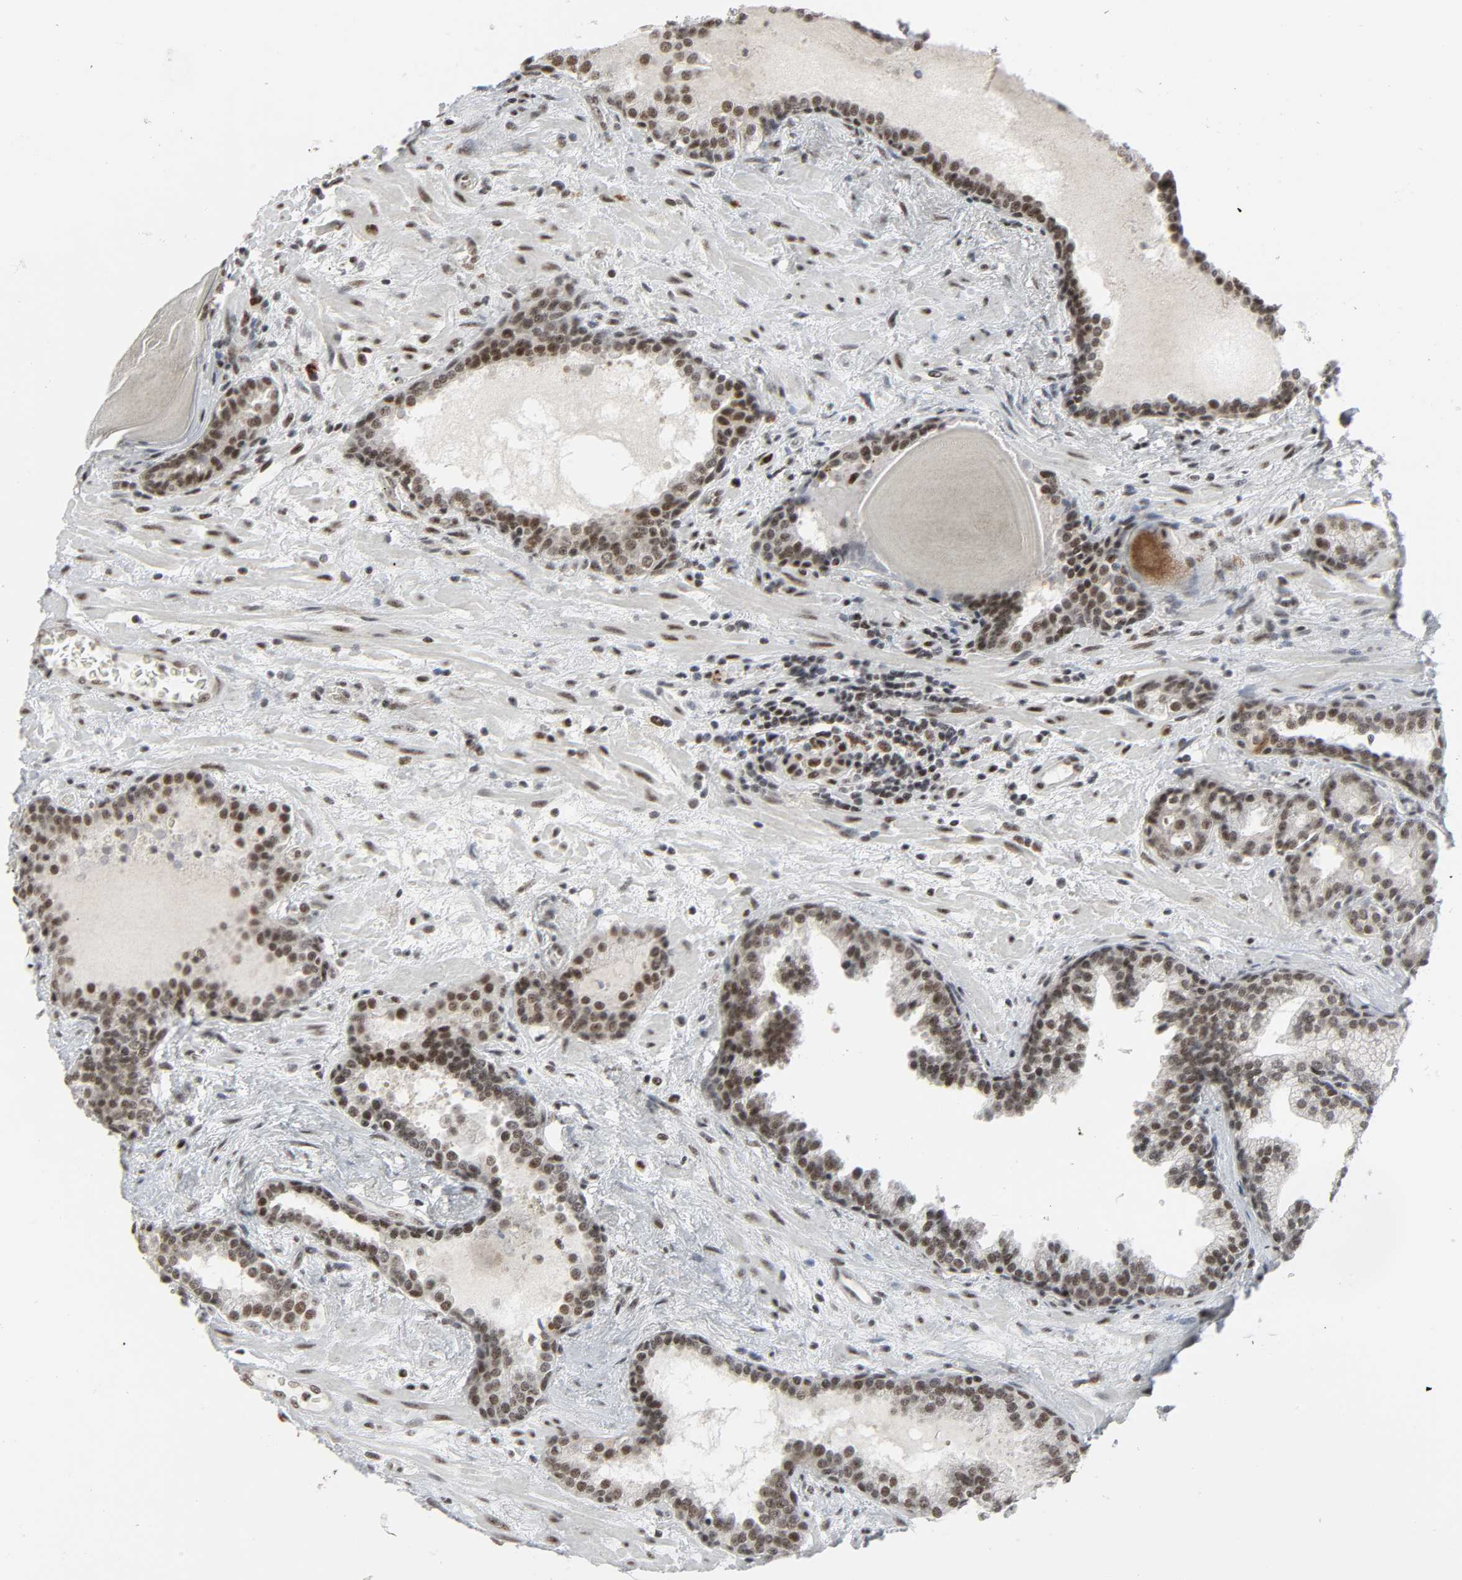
{"staining": {"intensity": "moderate", "quantity": ">75%", "location": "nuclear"}, "tissue": "prostate cancer", "cell_type": "Tumor cells", "image_type": "cancer", "snomed": [{"axis": "morphology", "description": "Adenocarcinoma, Low grade"}, {"axis": "topography", "description": "Prostate"}], "caption": "Moderate nuclear protein staining is seen in about >75% of tumor cells in prostate adenocarcinoma (low-grade).", "gene": "CDK7", "patient": {"sex": "male", "age": 63}}